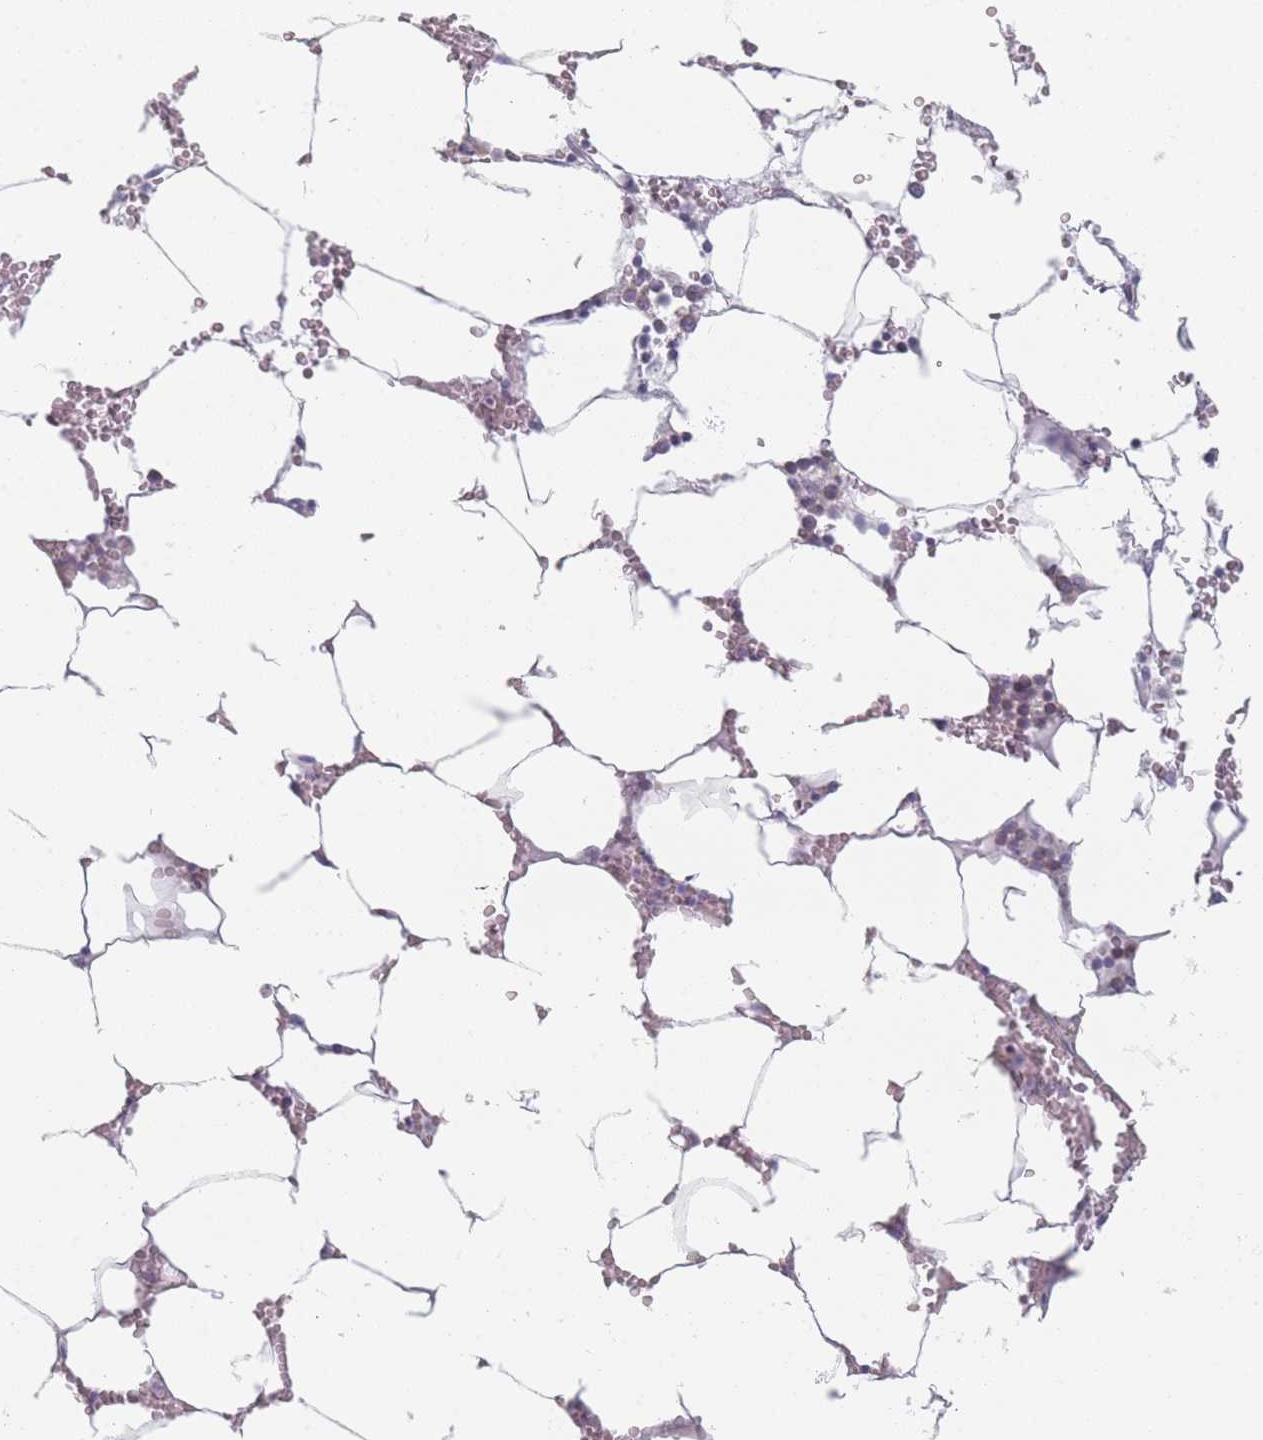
{"staining": {"intensity": "negative", "quantity": "none", "location": "none"}, "tissue": "bone marrow", "cell_type": "Hematopoietic cells", "image_type": "normal", "snomed": [{"axis": "morphology", "description": "Normal tissue, NOS"}, {"axis": "topography", "description": "Bone marrow"}], "caption": "Immunohistochemistry (IHC) micrograph of normal bone marrow: human bone marrow stained with DAB (3,3'-diaminobenzidine) shows no significant protein positivity in hematopoietic cells. (Stains: DAB (3,3'-diaminobenzidine) immunohistochemistry with hematoxylin counter stain, Microscopy: brightfield microscopy at high magnification).", "gene": "RNF4", "patient": {"sex": "male", "age": 70}}